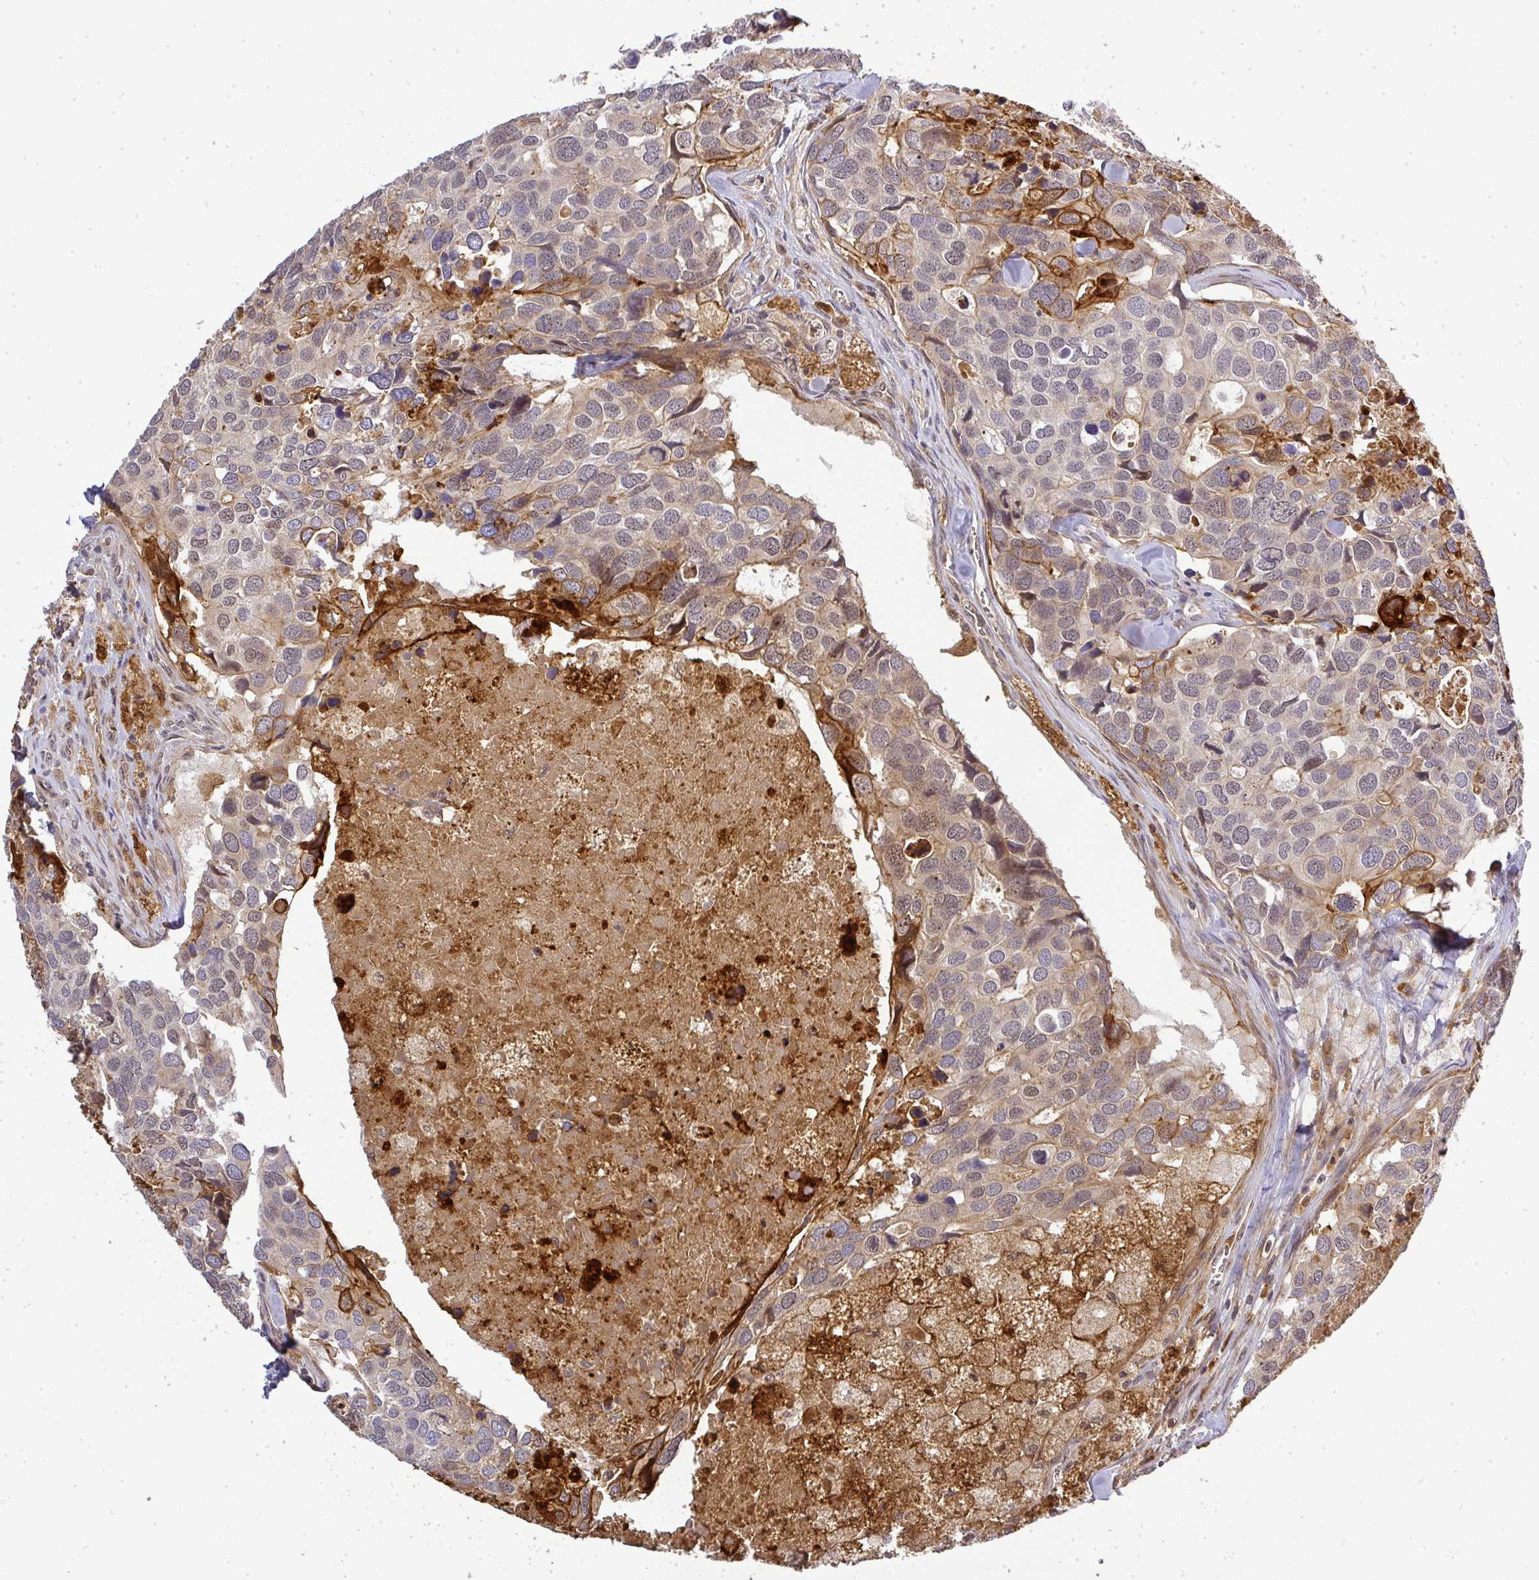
{"staining": {"intensity": "moderate", "quantity": "<25%", "location": "cytoplasmic/membranous"}, "tissue": "breast cancer", "cell_type": "Tumor cells", "image_type": "cancer", "snomed": [{"axis": "morphology", "description": "Duct carcinoma"}, {"axis": "topography", "description": "Breast"}], "caption": "This is an image of immunohistochemistry (IHC) staining of breast cancer, which shows moderate staining in the cytoplasmic/membranous of tumor cells.", "gene": "FAM153A", "patient": {"sex": "female", "age": 83}}